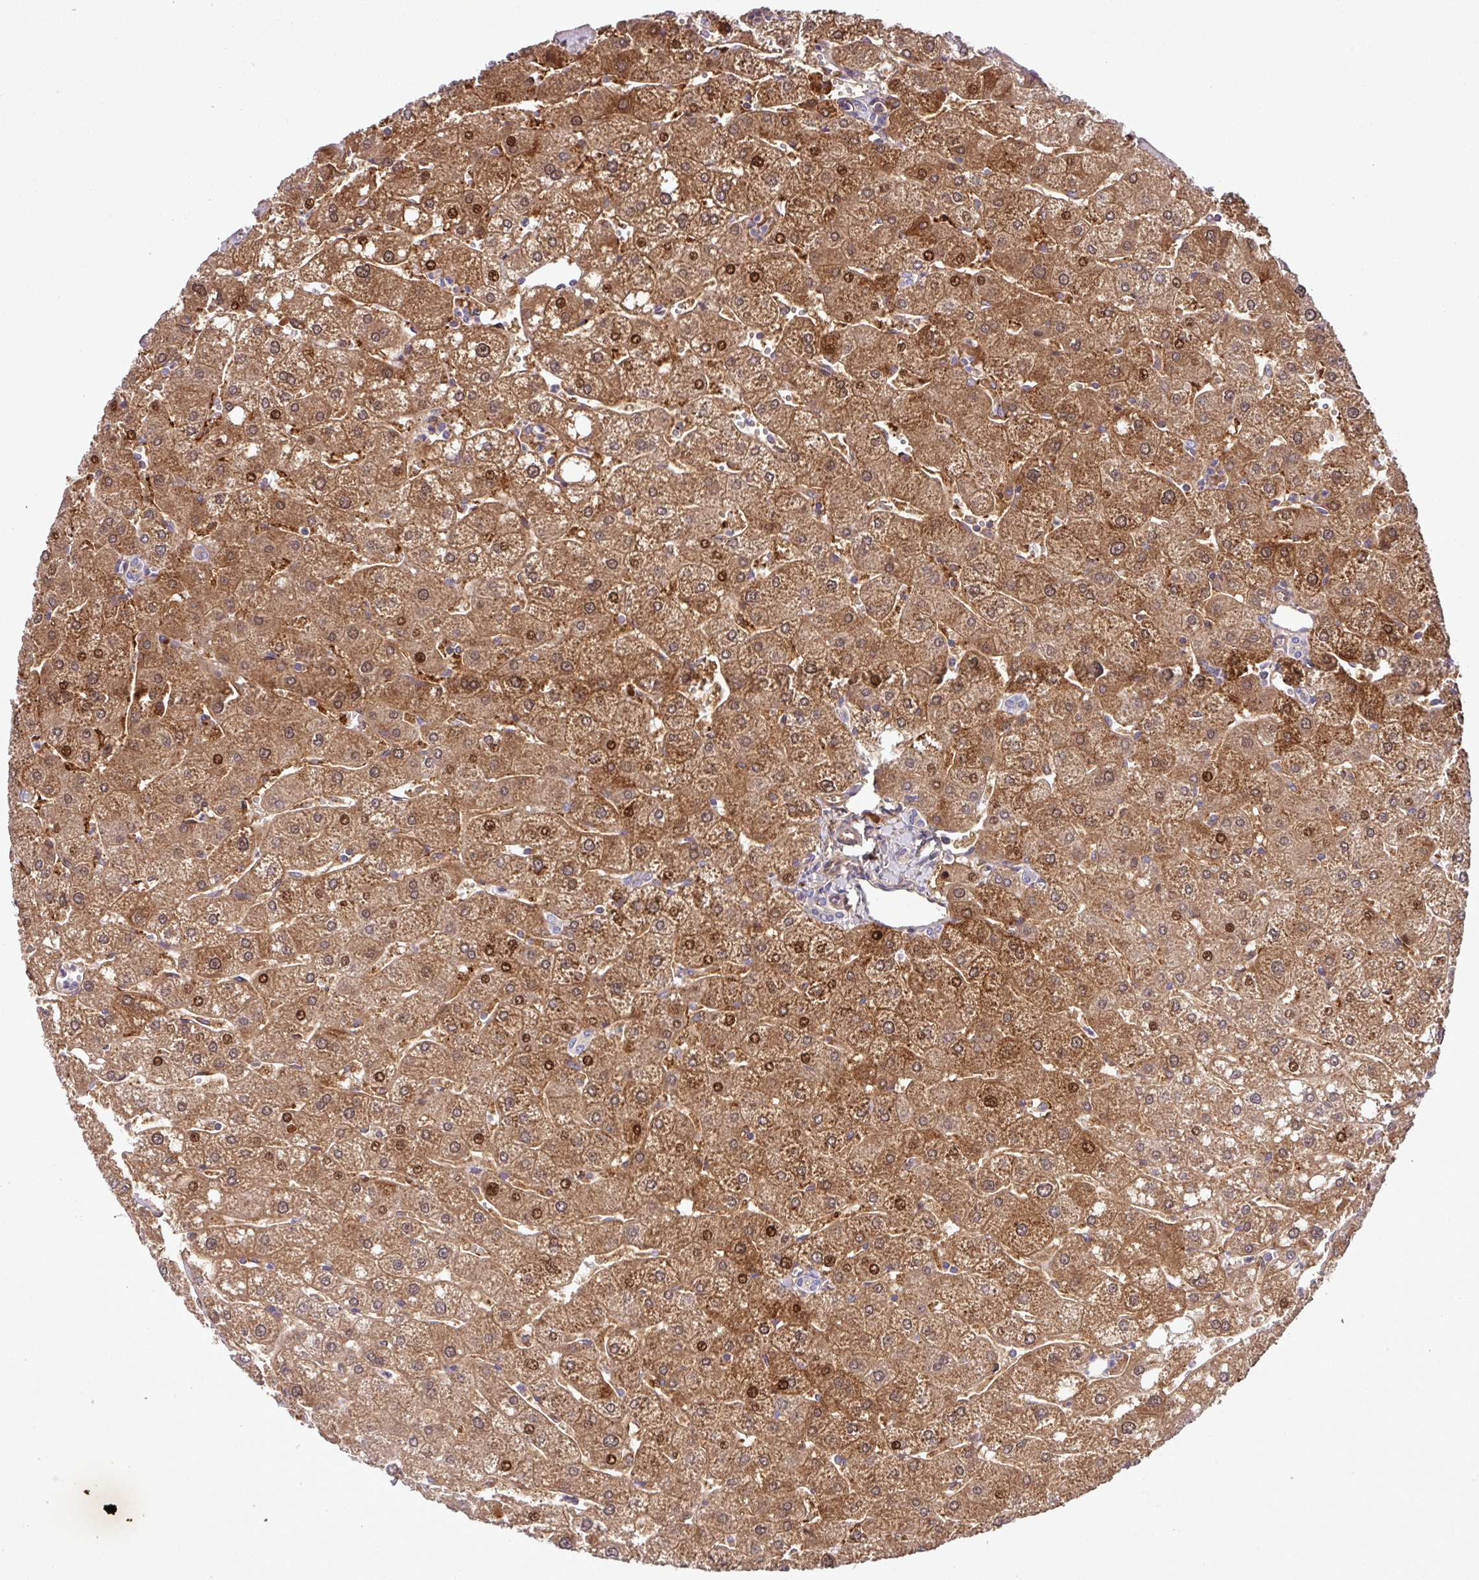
{"staining": {"intensity": "negative", "quantity": "none", "location": "none"}, "tissue": "liver", "cell_type": "Cholangiocytes", "image_type": "normal", "snomed": [{"axis": "morphology", "description": "Normal tissue, NOS"}, {"axis": "topography", "description": "Liver"}], "caption": "The IHC image has no significant expression in cholangiocytes of liver.", "gene": "ZNF266", "patient": {"sex": "male", "age": 67}}